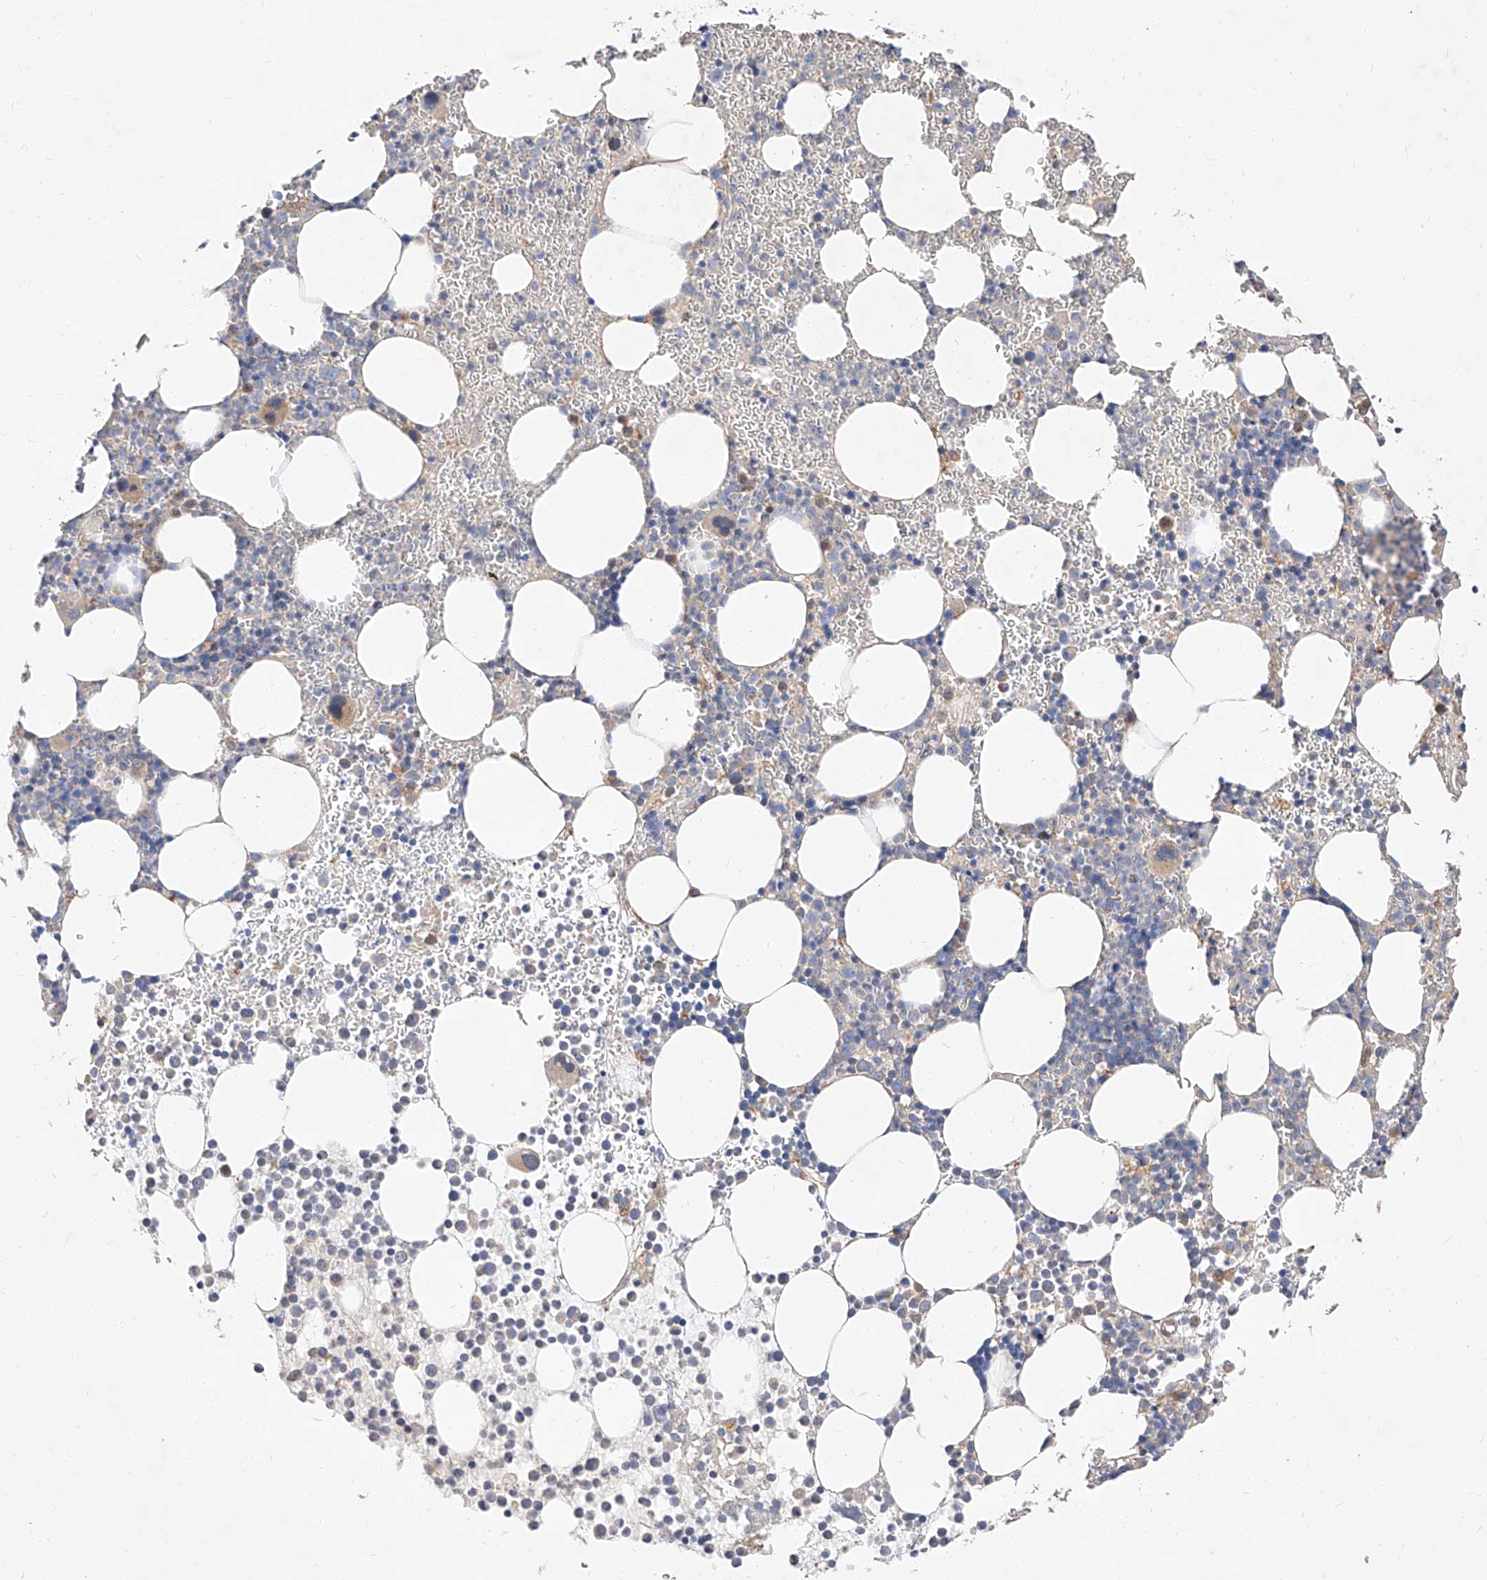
{"staining": {"intensity": "negative", "quantity": "none", "location": "none"}, "tissue": "bone marrow", "cell_type": "Hematopoietic cells", "image_type": "normal", "snomed": [{"axis": "morphology", "description": "Normal tissue, NOS"}, {"axis": "topography", "description": "Bone marrow"}], "caption": "An immunohistochemistry photomicrograph of benign bone marrow is shown. There is no staining in hematopoietic cells of bone marrow. (DAB immunohistochemistry (IHC) visualized using brightfield microscopy, high magnification).", "gene": "DIRAS3", "patient": {"sex": "female", "age": 78}}